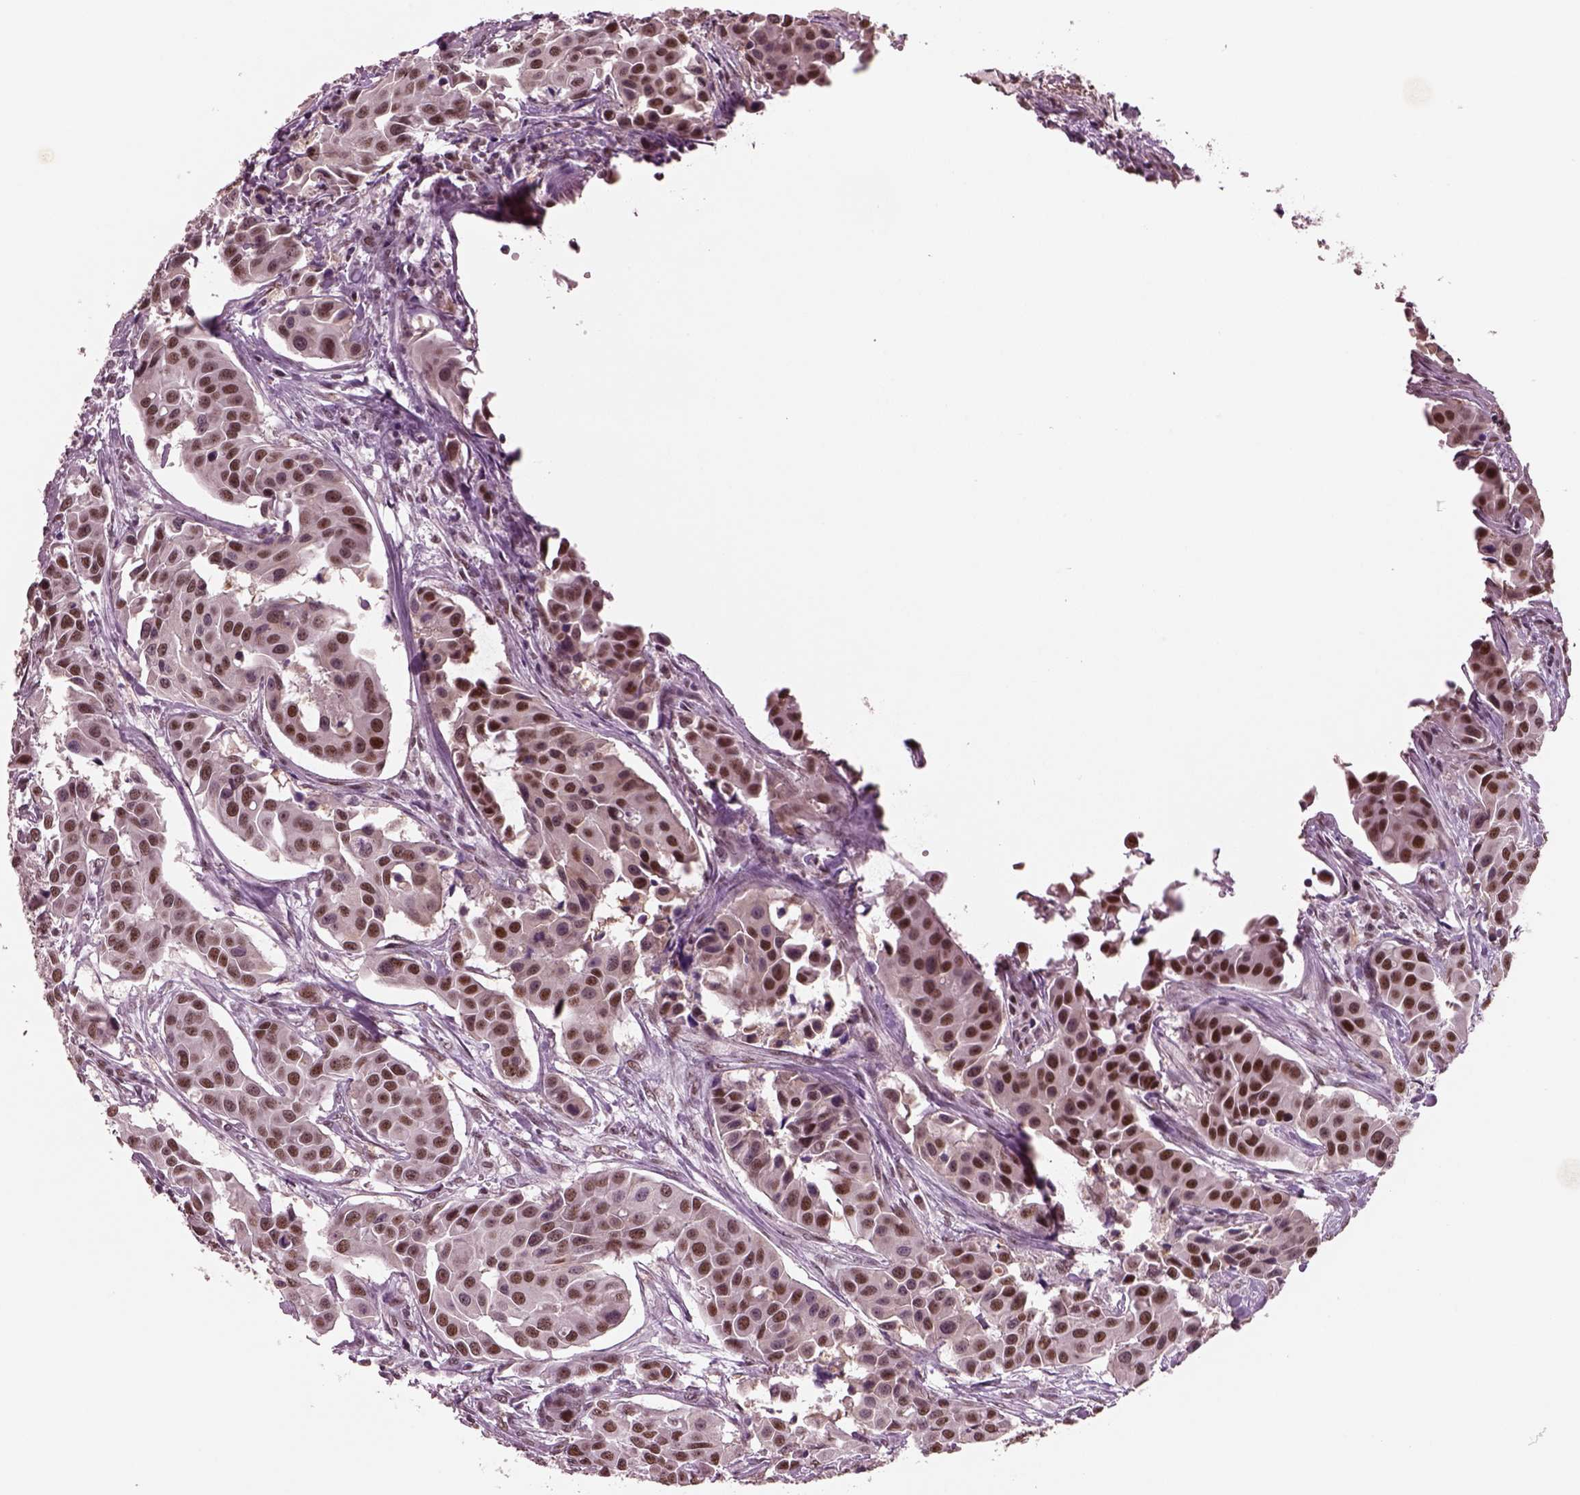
{"staining": {"intensity": "strong", "quantity": ">75%", "location": "nuclear"}, "tissue": "head and neck cancer", "cell_type": "Tumor cells", "image_type": "cancer", "snomed": [{"axis": "morphology", "description": "Adenocarcinoma, NOS"}, {"axis": "topography", "description": "Head-Neck"}], "caption": "Immunohistochemistry (IHC) photomicrograph of neoplastic tissue: head and neck cancer (adenocarcinoma) stained using immunohistochemistry exhibits high levels of strong protein expression localized specifically in the nuclear of tumor cells, appearing as a nuclear brown color.", "gene": "SEPHS1", "patient": {"sex": "male", "age": 76}}